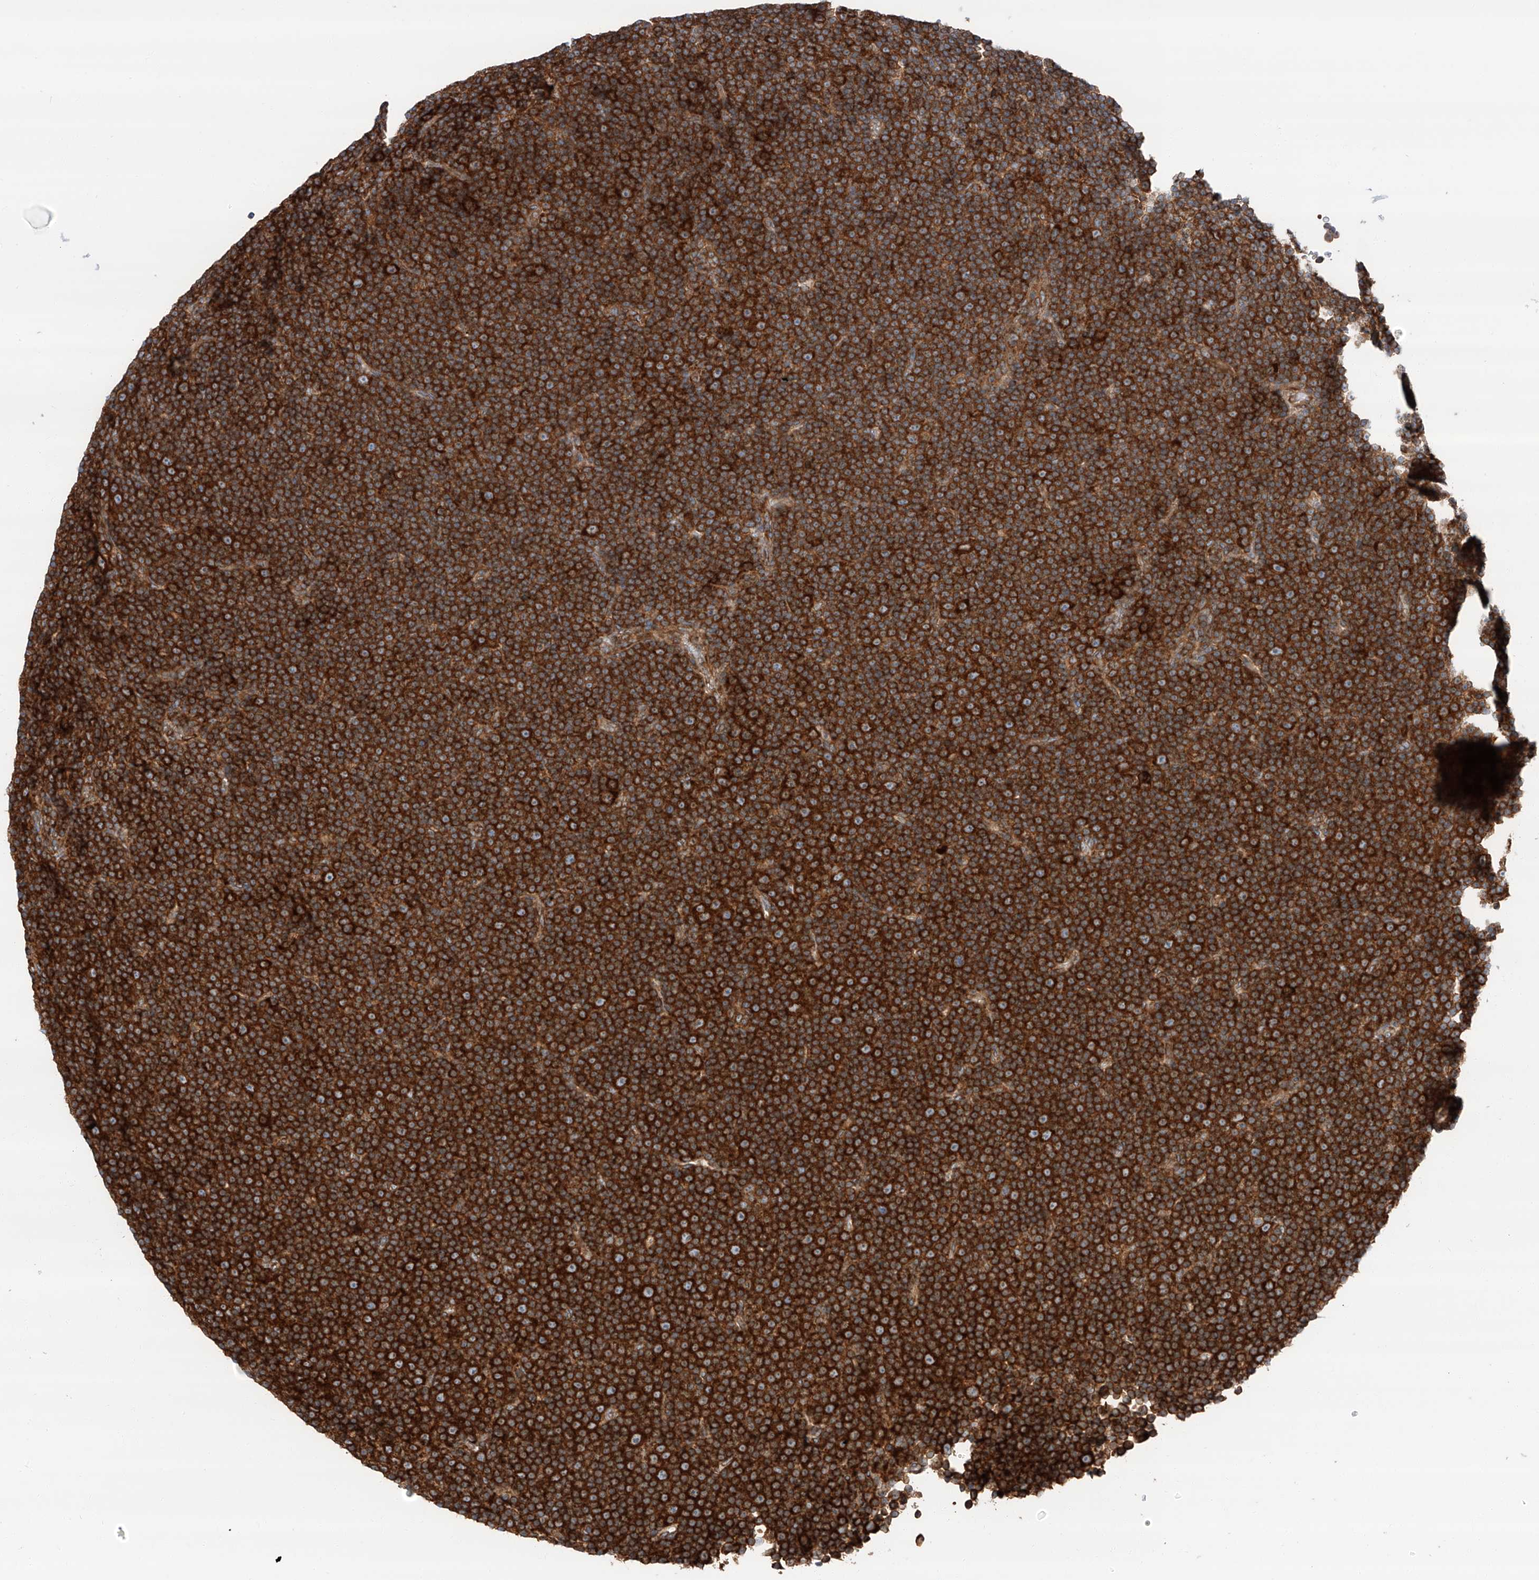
{"staining": {"intensity": "strong", "quantity": ">75%", "location": "cytoplasmic/membranous"}, "tissue": "lymphoma", "cell_type": "Tumor cells", "image_type": "cancer", "snomed": [{"axis": "morphology", "description": "Malignant lymphoma, non-Hodgkin's type, Low grade"}, {"axis": "topography", "description": "Lymph node"}], "caption": "Malignant lymphoma, non-Hodgkin's type (low-grade) stained for a protein displays strong cytoplasmic/membranous positivity in tumor cells.", "gene": "ZC3H15", "patient": {"sex": "female", "age": 67}}